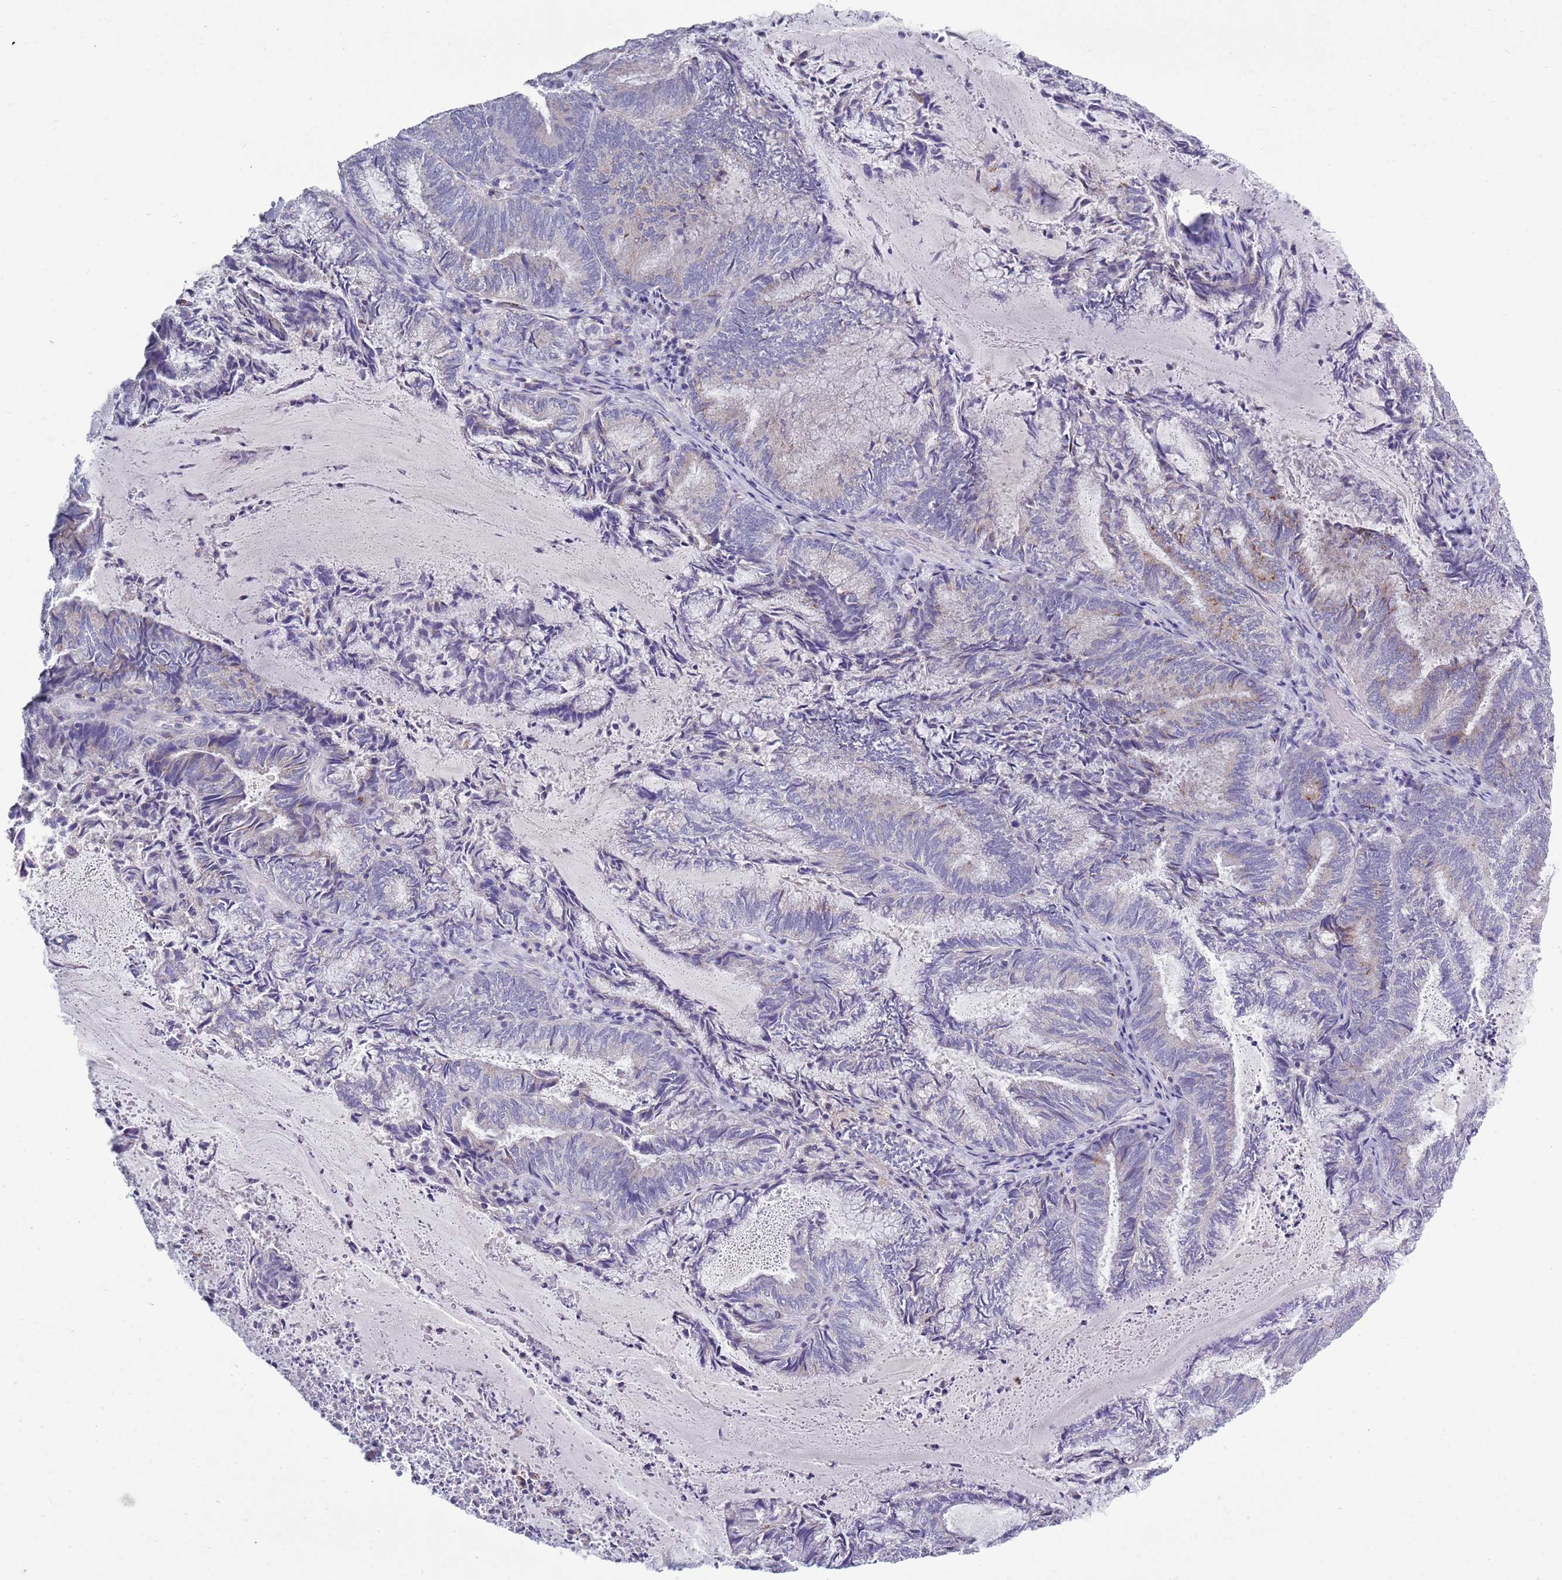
{"staining": {"intensity": "weak", "quantity": "<25%", "location": "cytoplasmic/membranous"}, "tissue": "endometrial cancer", "cell_type": "Tumor cells", "image_type": "cancer", "snomed": [{"axis": "morphology", "description": "Adenocarcinoma, NOS"}, {"axis": "topography", "description": "Endometrium"}], "caption": "Immunohistochemistry micrograph of neoplastic tissue: human adenocarcinoma (endometrial) stained with DAB (3,3'-diaminobenzidine) reveals no significant protein positivity in tumor cells.", "gene": "ACSBG1", "patient": {"sex": "female", "age": 80}}